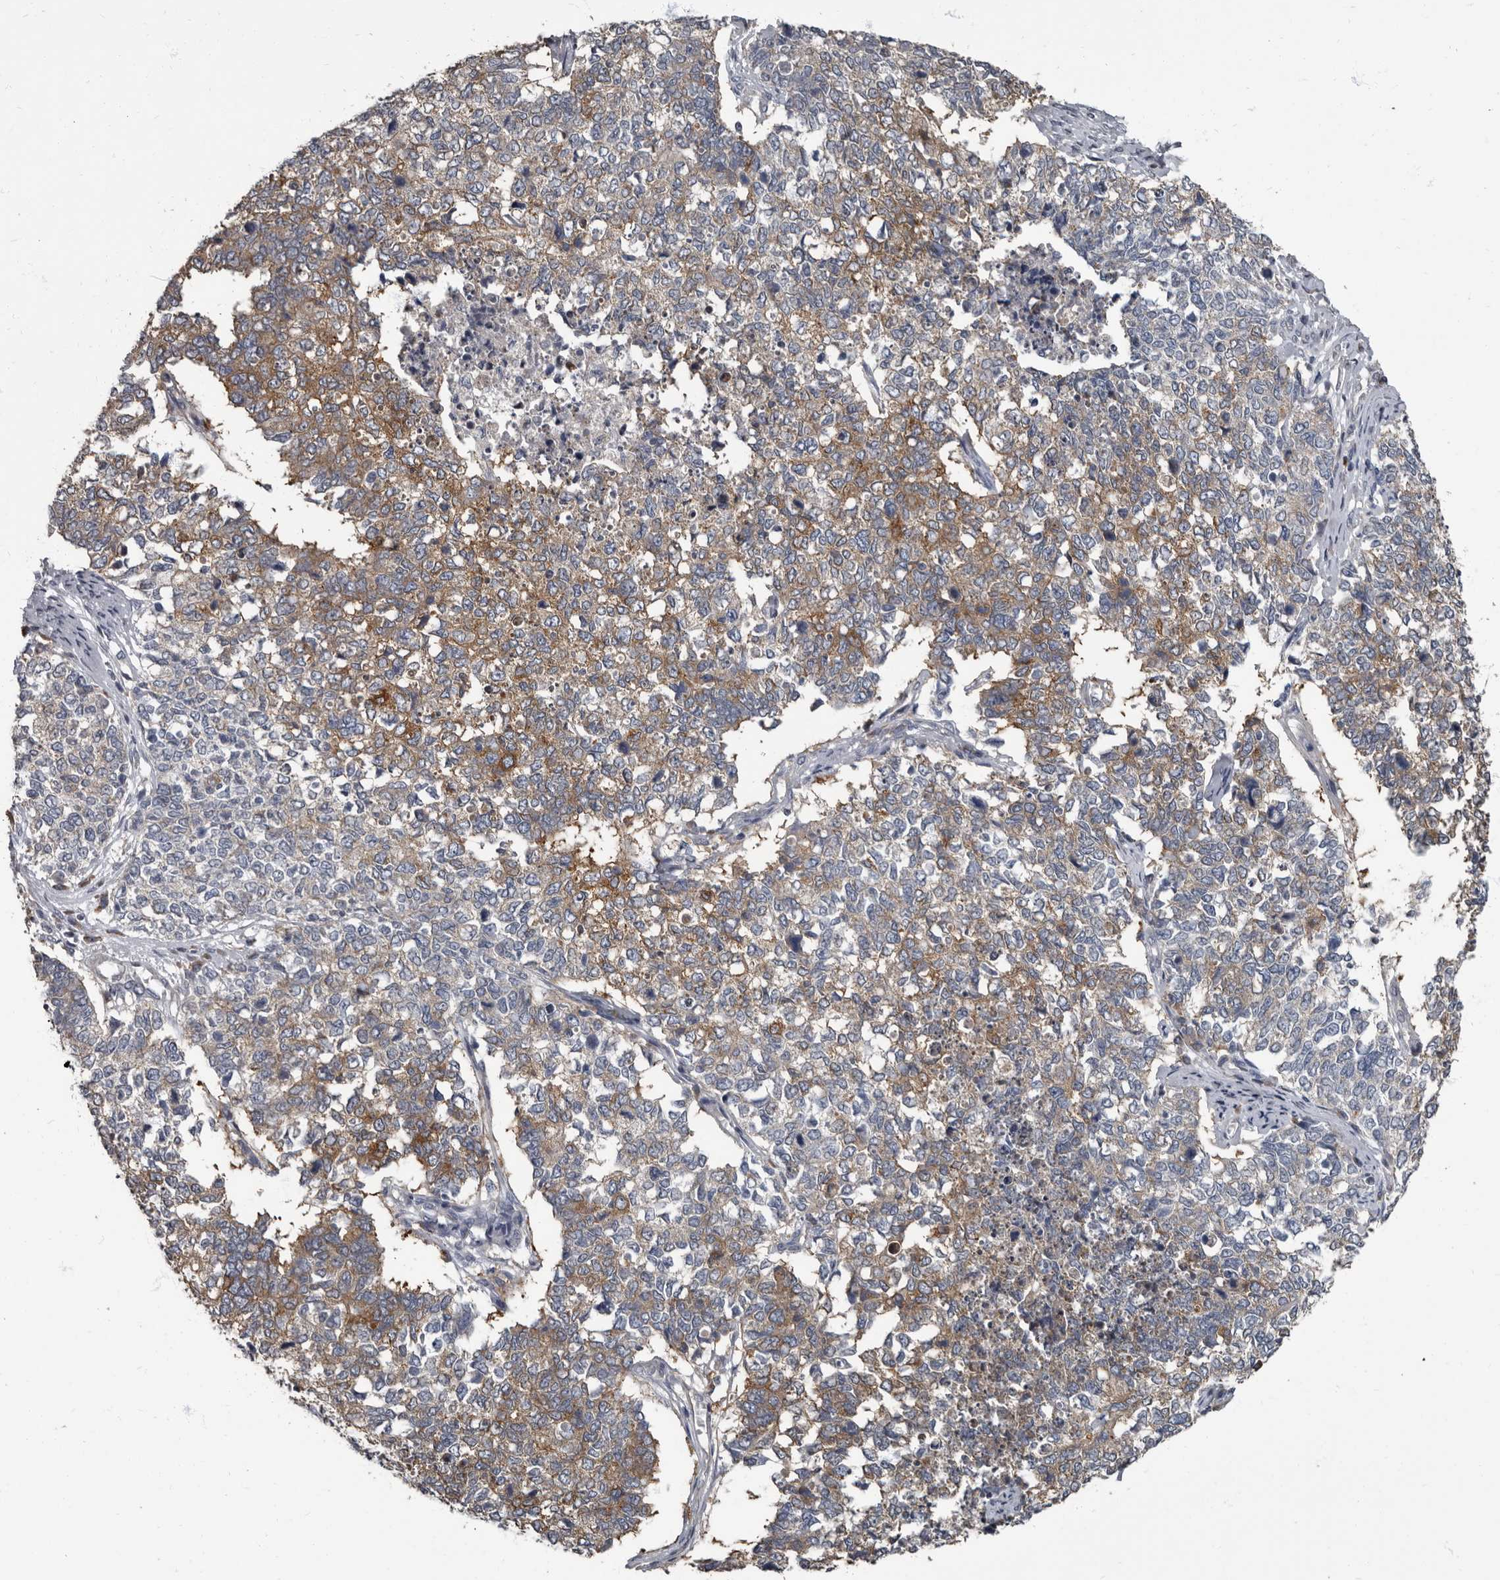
{"staining": {"intensity": "moderate", "quantity": "25%-75%", "location": "cytoplasmic/membranous"}, "tissue": "cervical cancer", "cell_type": "Tumor cells", "image_type": "cancer", "snomed": [{"axis": "morphology", "description": "Squamous cell carcinoma, NOS"}, {"axis": "topography", "description": "Cervix"}], "caption": "Tumor cells exhibit moderate cytoplasmic/membranous expression in approximately 25%-75% of cells in cervical squamous cell carcinoma.", "gene": "TPD52L1", "patient": {"sex": "female", "age": 63}}